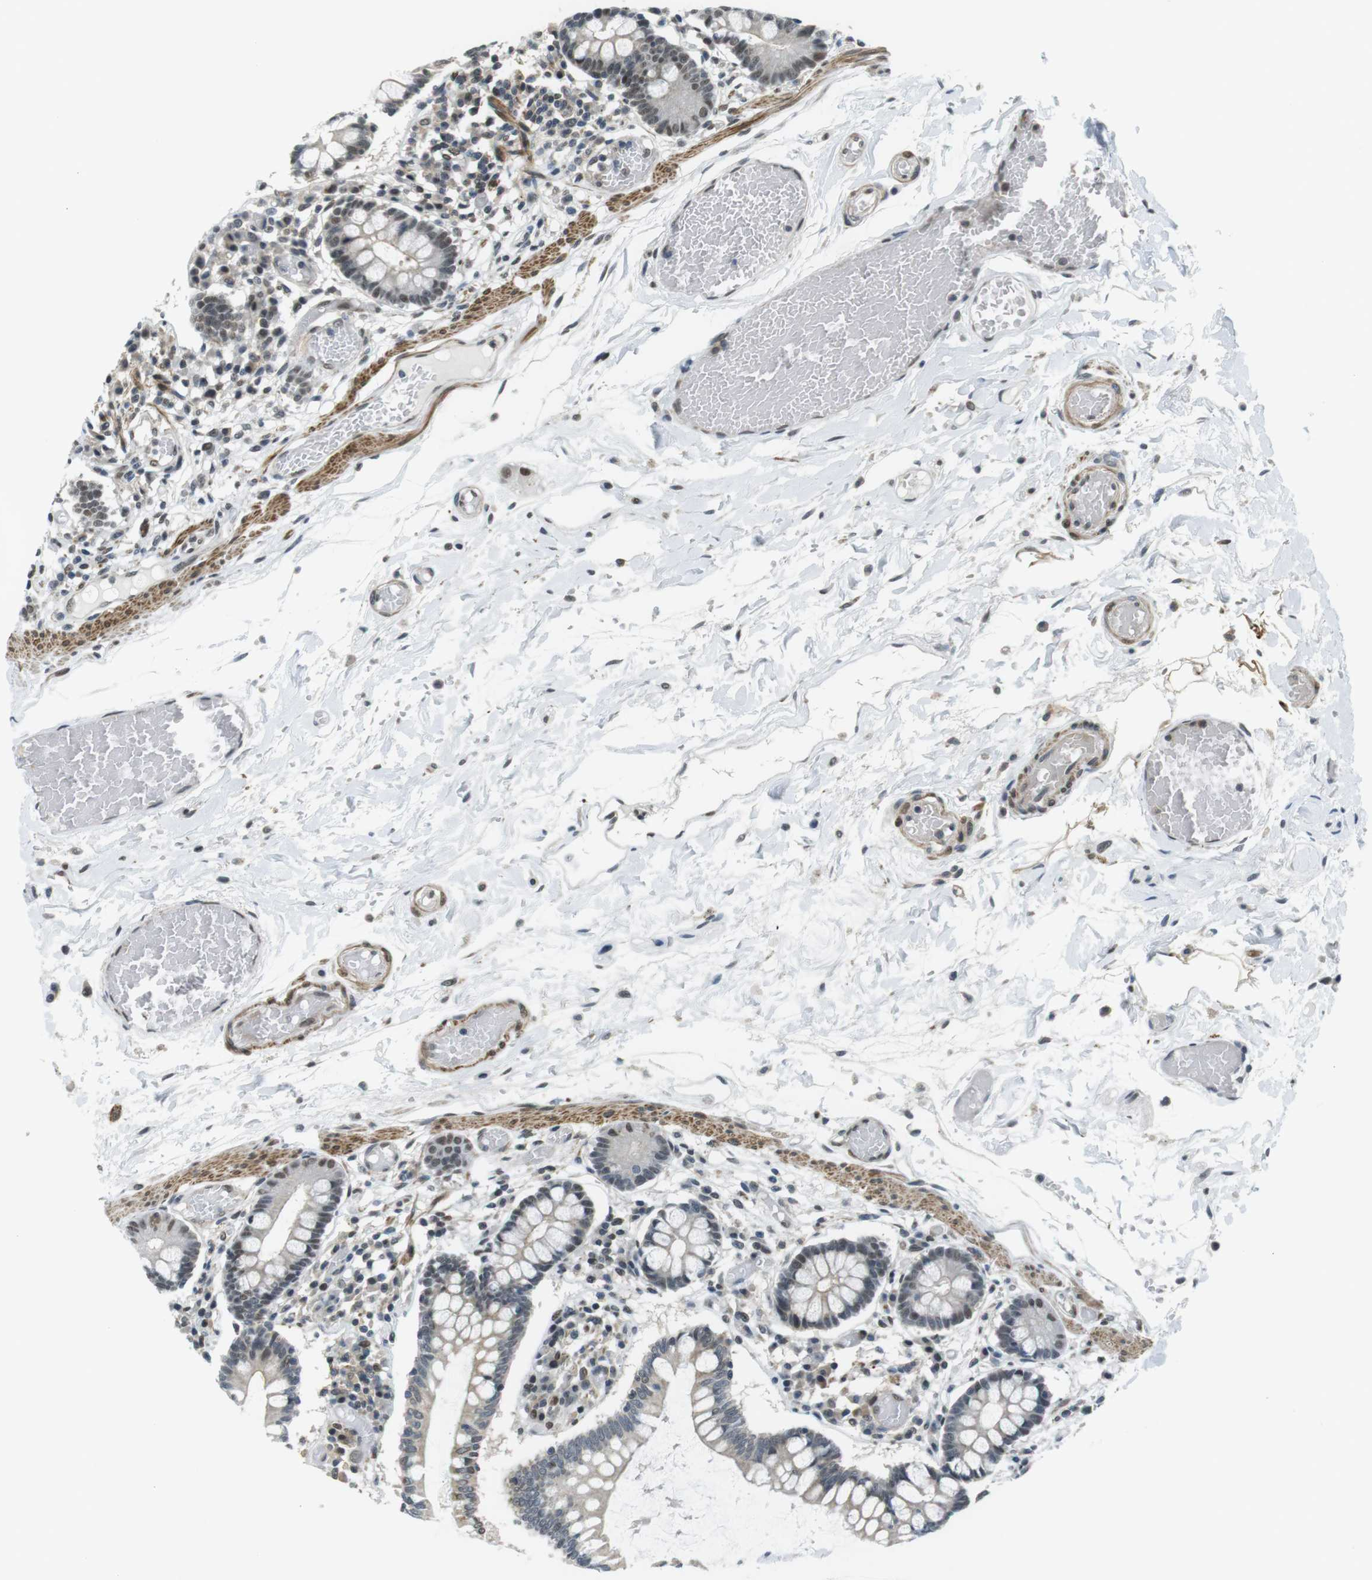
{"staining": {"intensity": "moderate", "quantity": "<25%", "location": "cytoplasmic/membranous"}, "tissue": "small intestine", "cell_type": "Glandular cells", "image_type": "normal", "snomed": [{"axis": "morphology", "description": "Normal tissue, NOS"}, {"axis": "topography", "description": "Small intestine"}], "caption": "Immunohistochemical staining of benign human small intestine exhibits moderate cytoplasmic/membranous protein positivity in approximately <25% of glandular cells.", "gene": "USP7", "patient": {"sex": "female", "age": 61}}